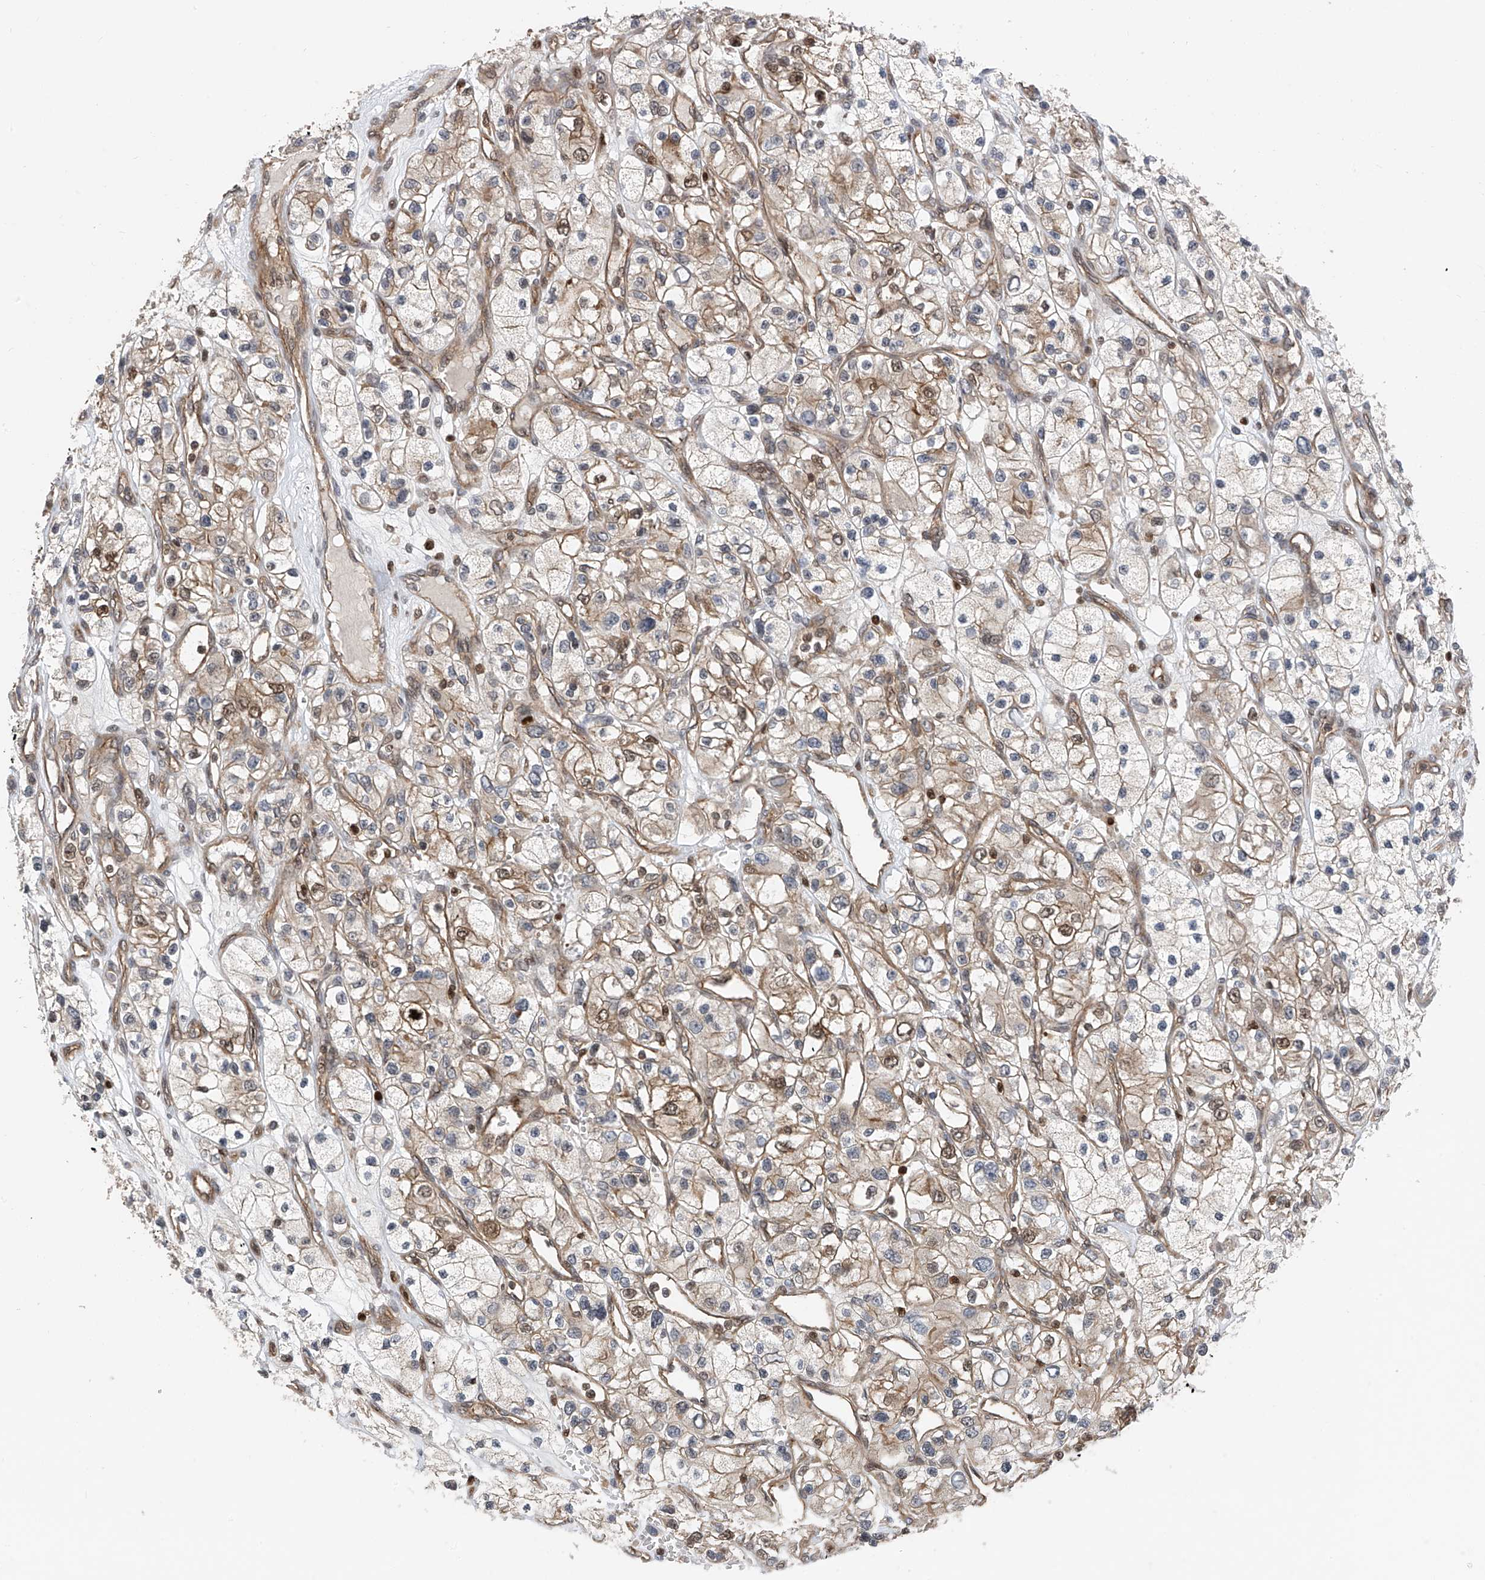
{"staining": {"intensity": "weak", "quantity": "<25%", "location": "cytoplasmic/membranous"}, "tissue": "renal cancer", "cell_type": "Tumor cells", "image_type": "cancer", "snomed": [{"axis": "morphology", "description": "Adenocarcinoma, NOS"}, {"axis": "topography", "description": "Kidney"}], "caption": "Immunohistochemistry (IHC) image of renal cancer (adenocarcinoma) stained for a protein (brown), which demonstrates no staining in tumor cells.", "gene": "DNAJC9", "patient": {"sex": "female", "age": 57}}